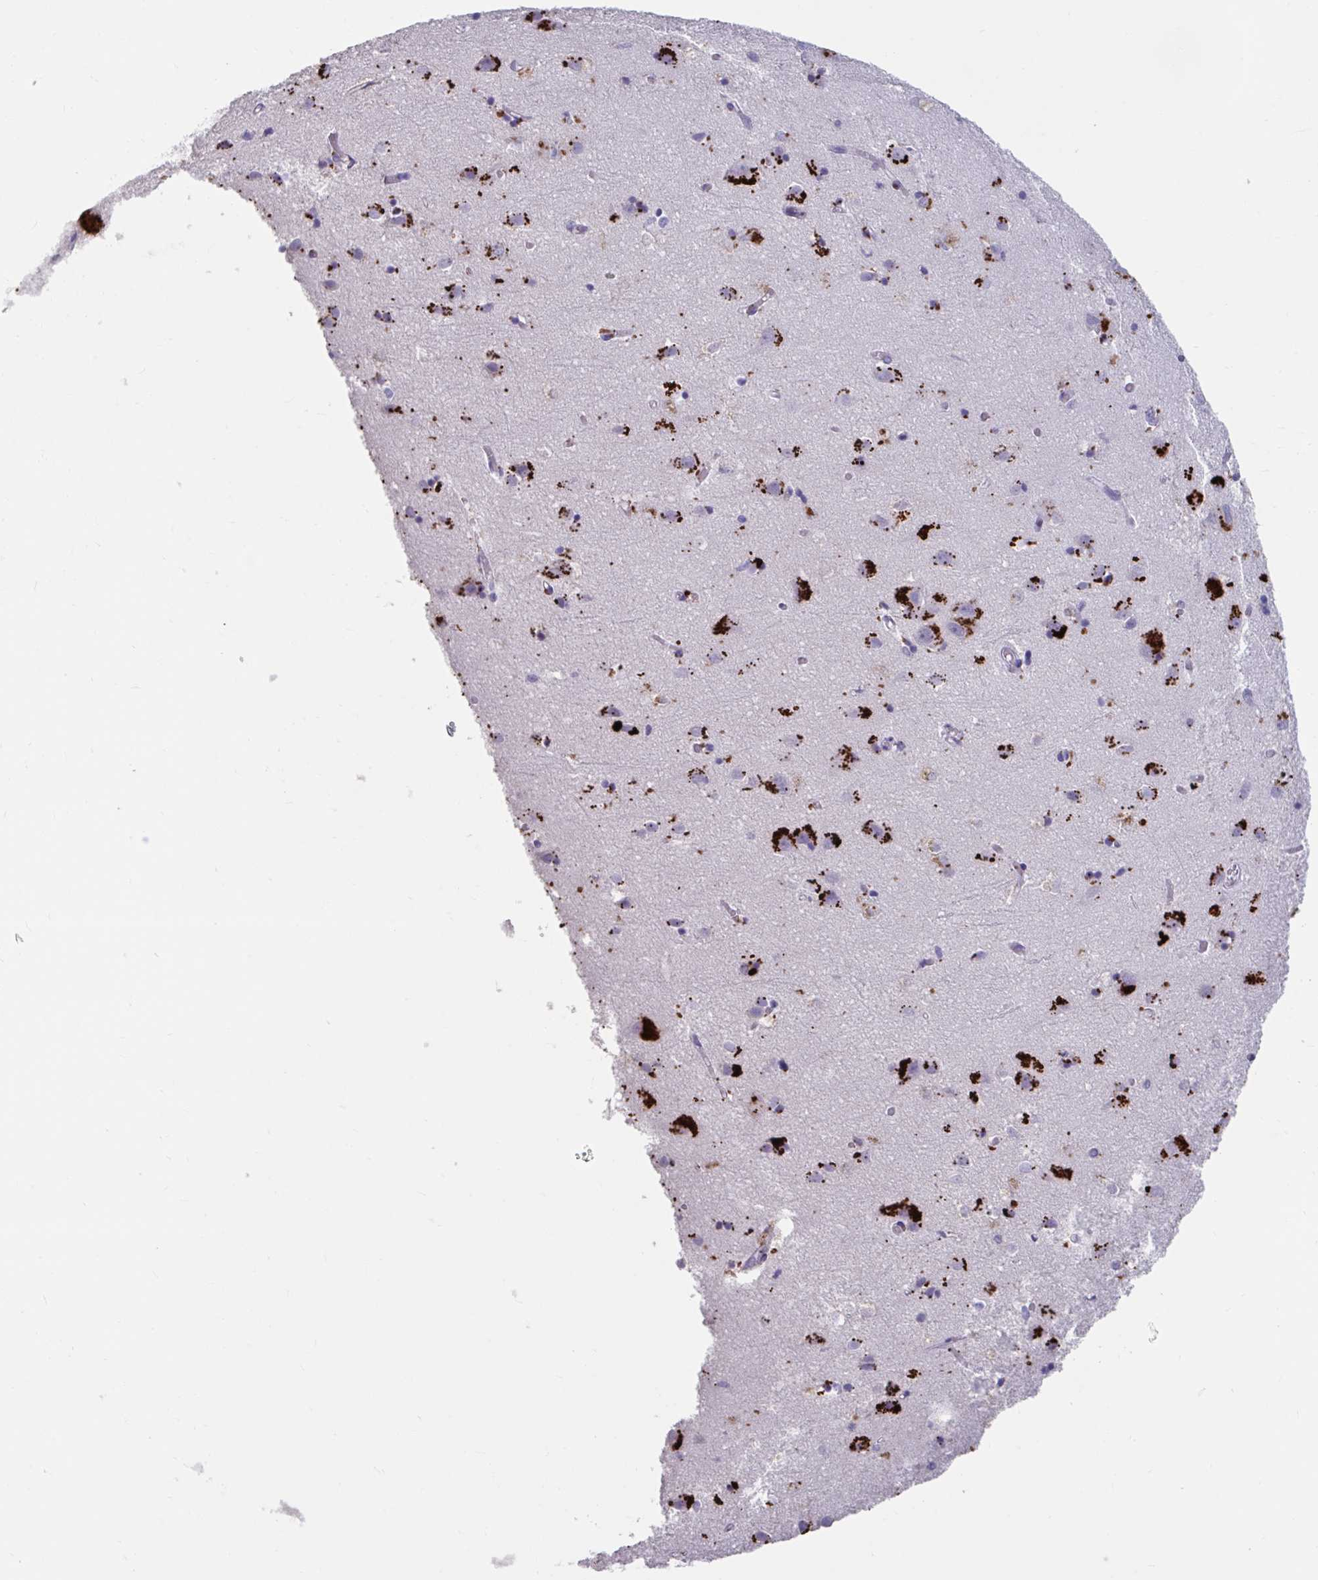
{"staining": {"intensity": "negative", "quantity": "none", "location": "none"}, "tissue": "cerebral cortex", "cell_type": "Endothelial cells", "image_type": "normal", "snomed": [{"axis": "morphology", "description": "Normal tissue, NOS"}, {"axis": "topography", "description": "Cerebral cortex"}], "caption": "Immunohistochemistry image of normal cerebral cortex: human cerebral cortex stained with DAB (3,3'-diaminobenzidine) displays no significant protein expression in endothelial cells.", "gene": "GPR162", "patient": {"sex": "male", "age": 70}}